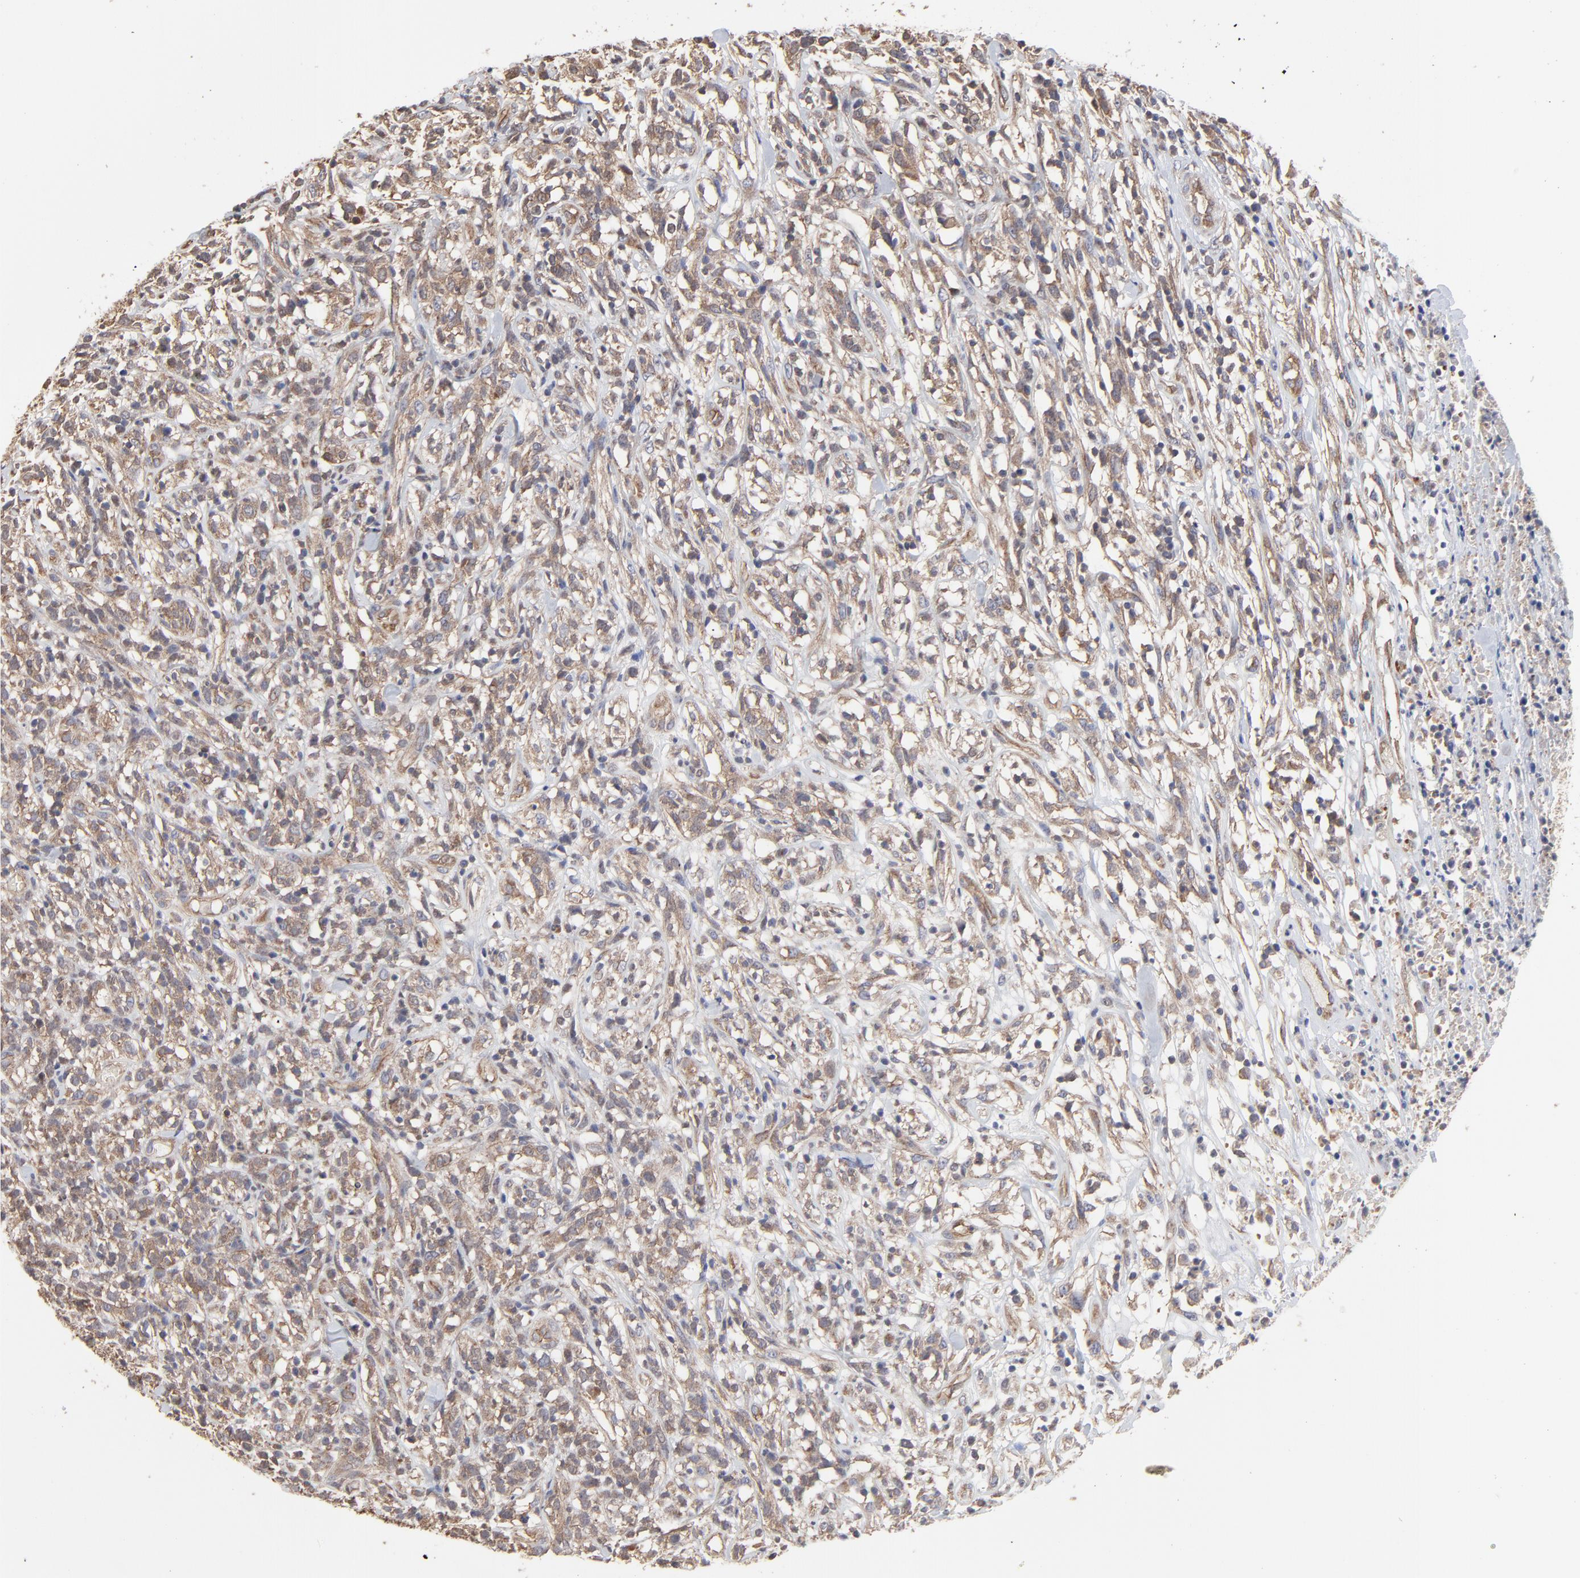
{"staining": {"intensity": "moderate", "quantity": "25%-75%", "location": "cytoplasmic/membranous"}, "tissue": "lymphoma", "cell_type": "Tumor cells", "image_type": "cancer", "snomed": [{"axis": "morphology", "description": "Malignant lymphoma, non-Hodgkin's type, High grade"}, {"axis": "topography", "description": "Lymph node"}], "caption": "High-grade malignant lymphoma, non-Hodgkin's type stained for a protein displays moderate cytoplasmic/membranous positivity in tumor cells. (IHC, brightfield microscopy, high magnification).", "gene": "ARMT1", "patient": {"sex": "female", "age": 73}}